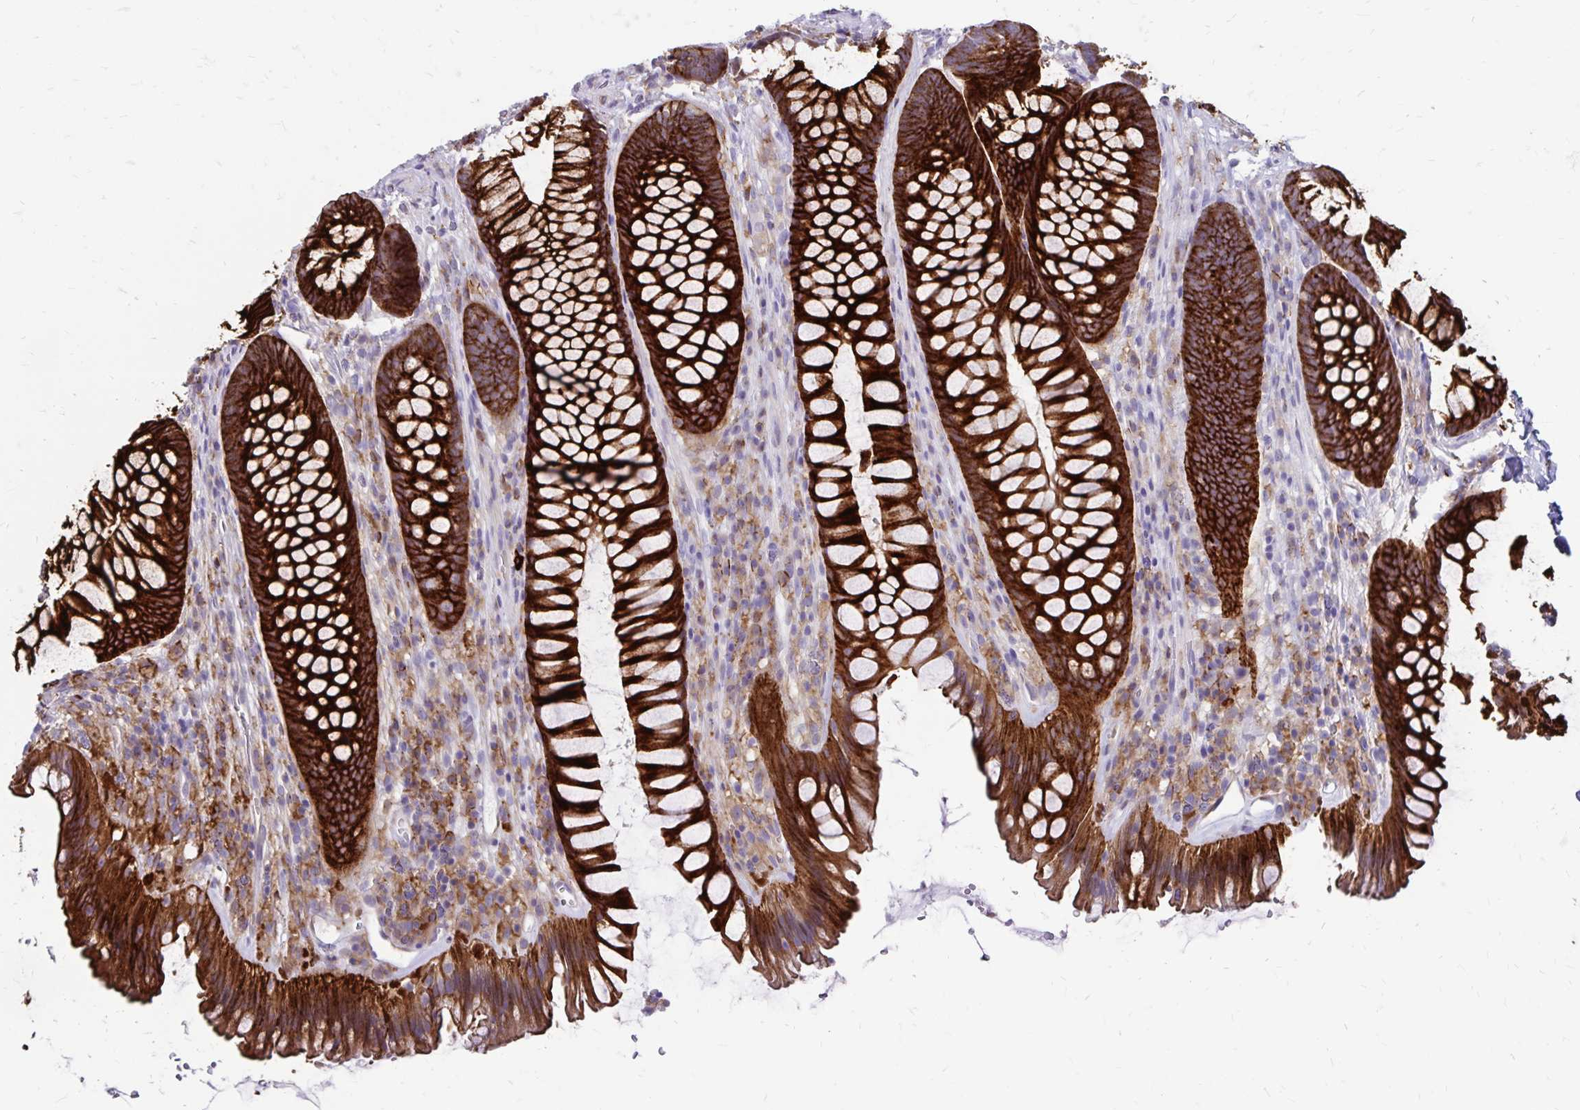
{"staining": {"intensity": "strong", "quantity": ">75%", "location": "cytoplasmic/membranous"}, "tissue": "rectum", "cell_type": "Glandular cells", "image_type": "normal", "snomed": [{"axis": "morphology", "description": "Normal tissue, NOS"}, {"axis": "topography", "description": "Rectum"}], "caption": "Normal rectum demonstrates strong cytoplasmic/membranous expression in about >75% of glandular cells Using DAB (3,3'-diaminobenzidine) (brown) and hematoxylin (blue) stains, captured at high magnification using brightfield microscopy..", "gene": "TNS3", "patient": {"sex": "male", "age": 53}}